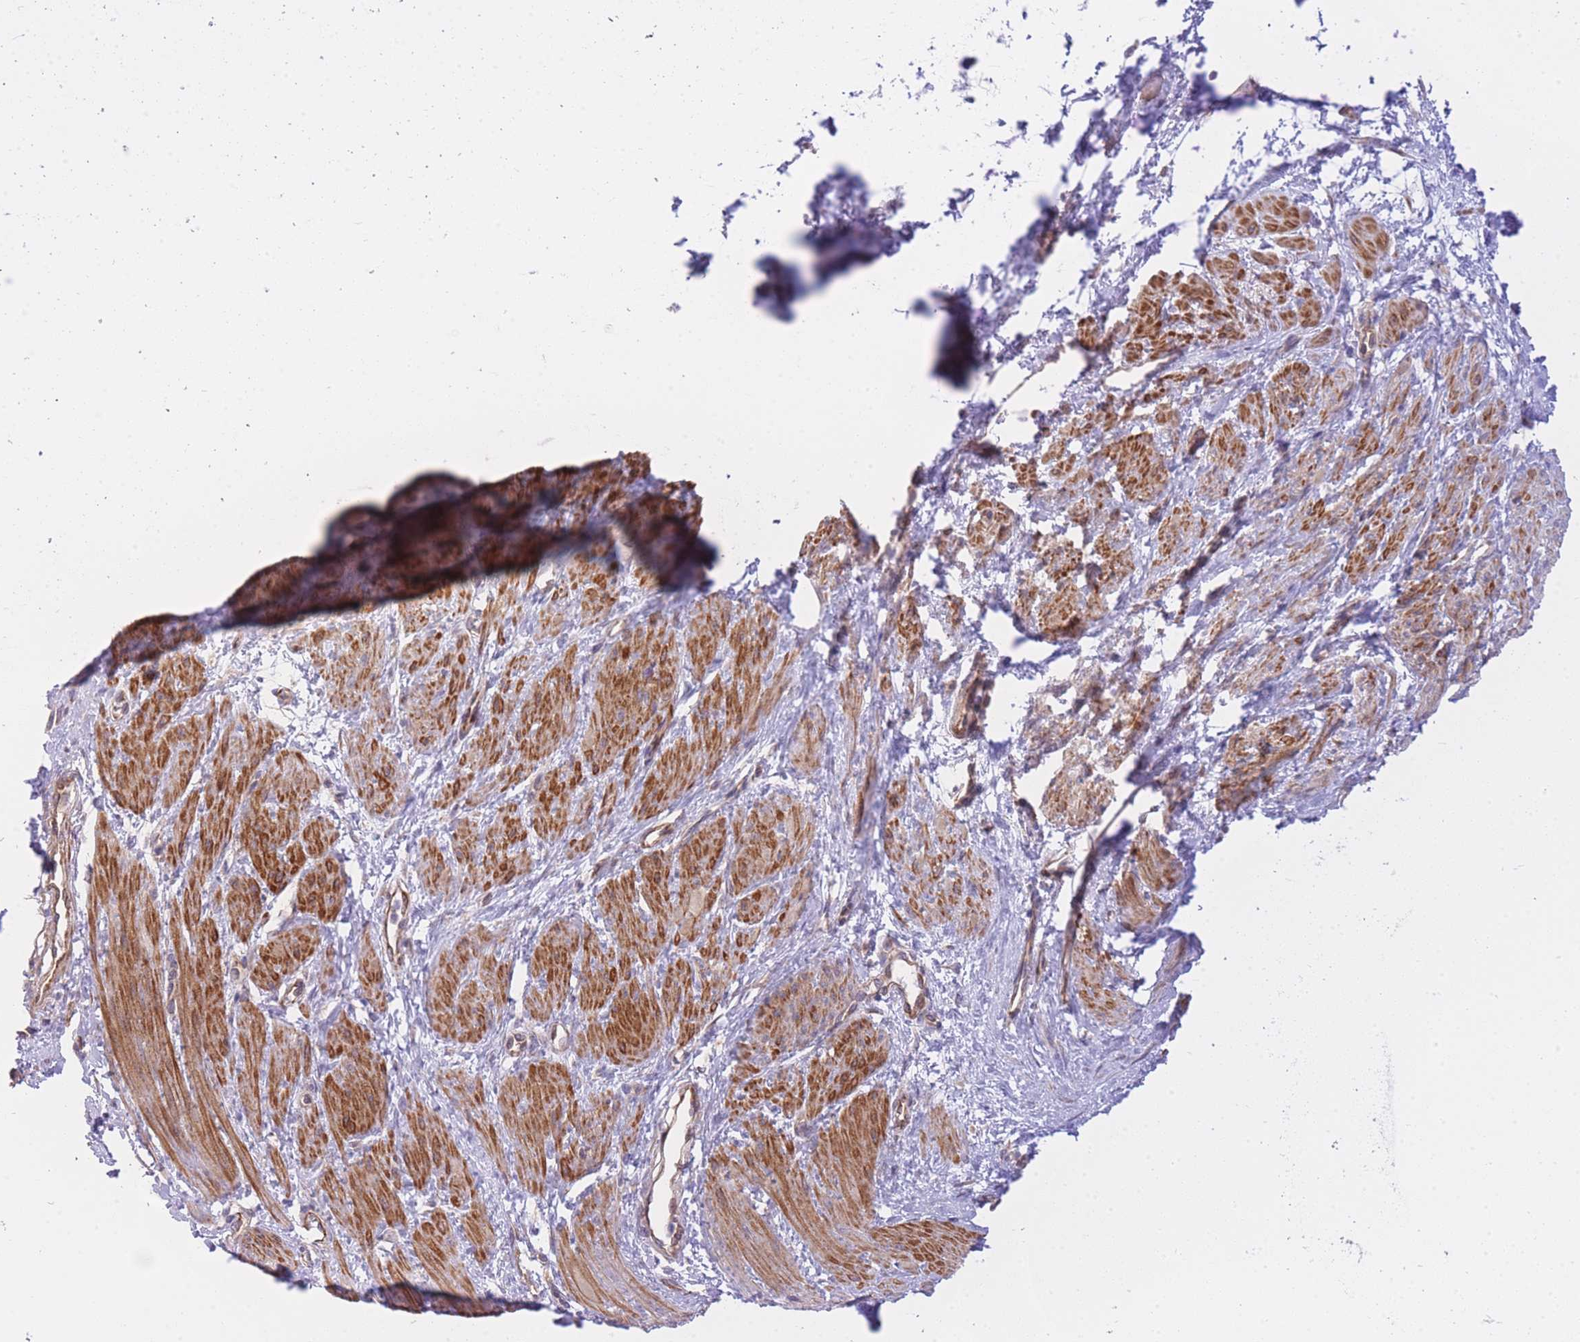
{"staining": {"intensity": "strong", "quantity": "25%-75%", "location": "cytoplasmic/membranous"}, "tissue": "smooth muscle", "cell_type": "Smooth muscle cells", "image_type": "normal", "snomed": [{"axis": "morphology", "description": "Normal tissue, NOS"}, {"axis": "topography", "description": "Smooth muscle"}, {"axis": "topography", "description": "Uterus"}], "caption": "High-magnification brightfield microscopy of normal smooth muscle stained with DAB (brown) and counterstained with hematoxylin (blue). smooth muscle cells exhibit strong cytoplasmic/membranous positivity is identified in approximately25%-75% of cells. (brown staining indicates protein expression, while blue staining denotes nuclei).", "gene": "CTBP1", "patient": {"sex": "female", "age": 39}}